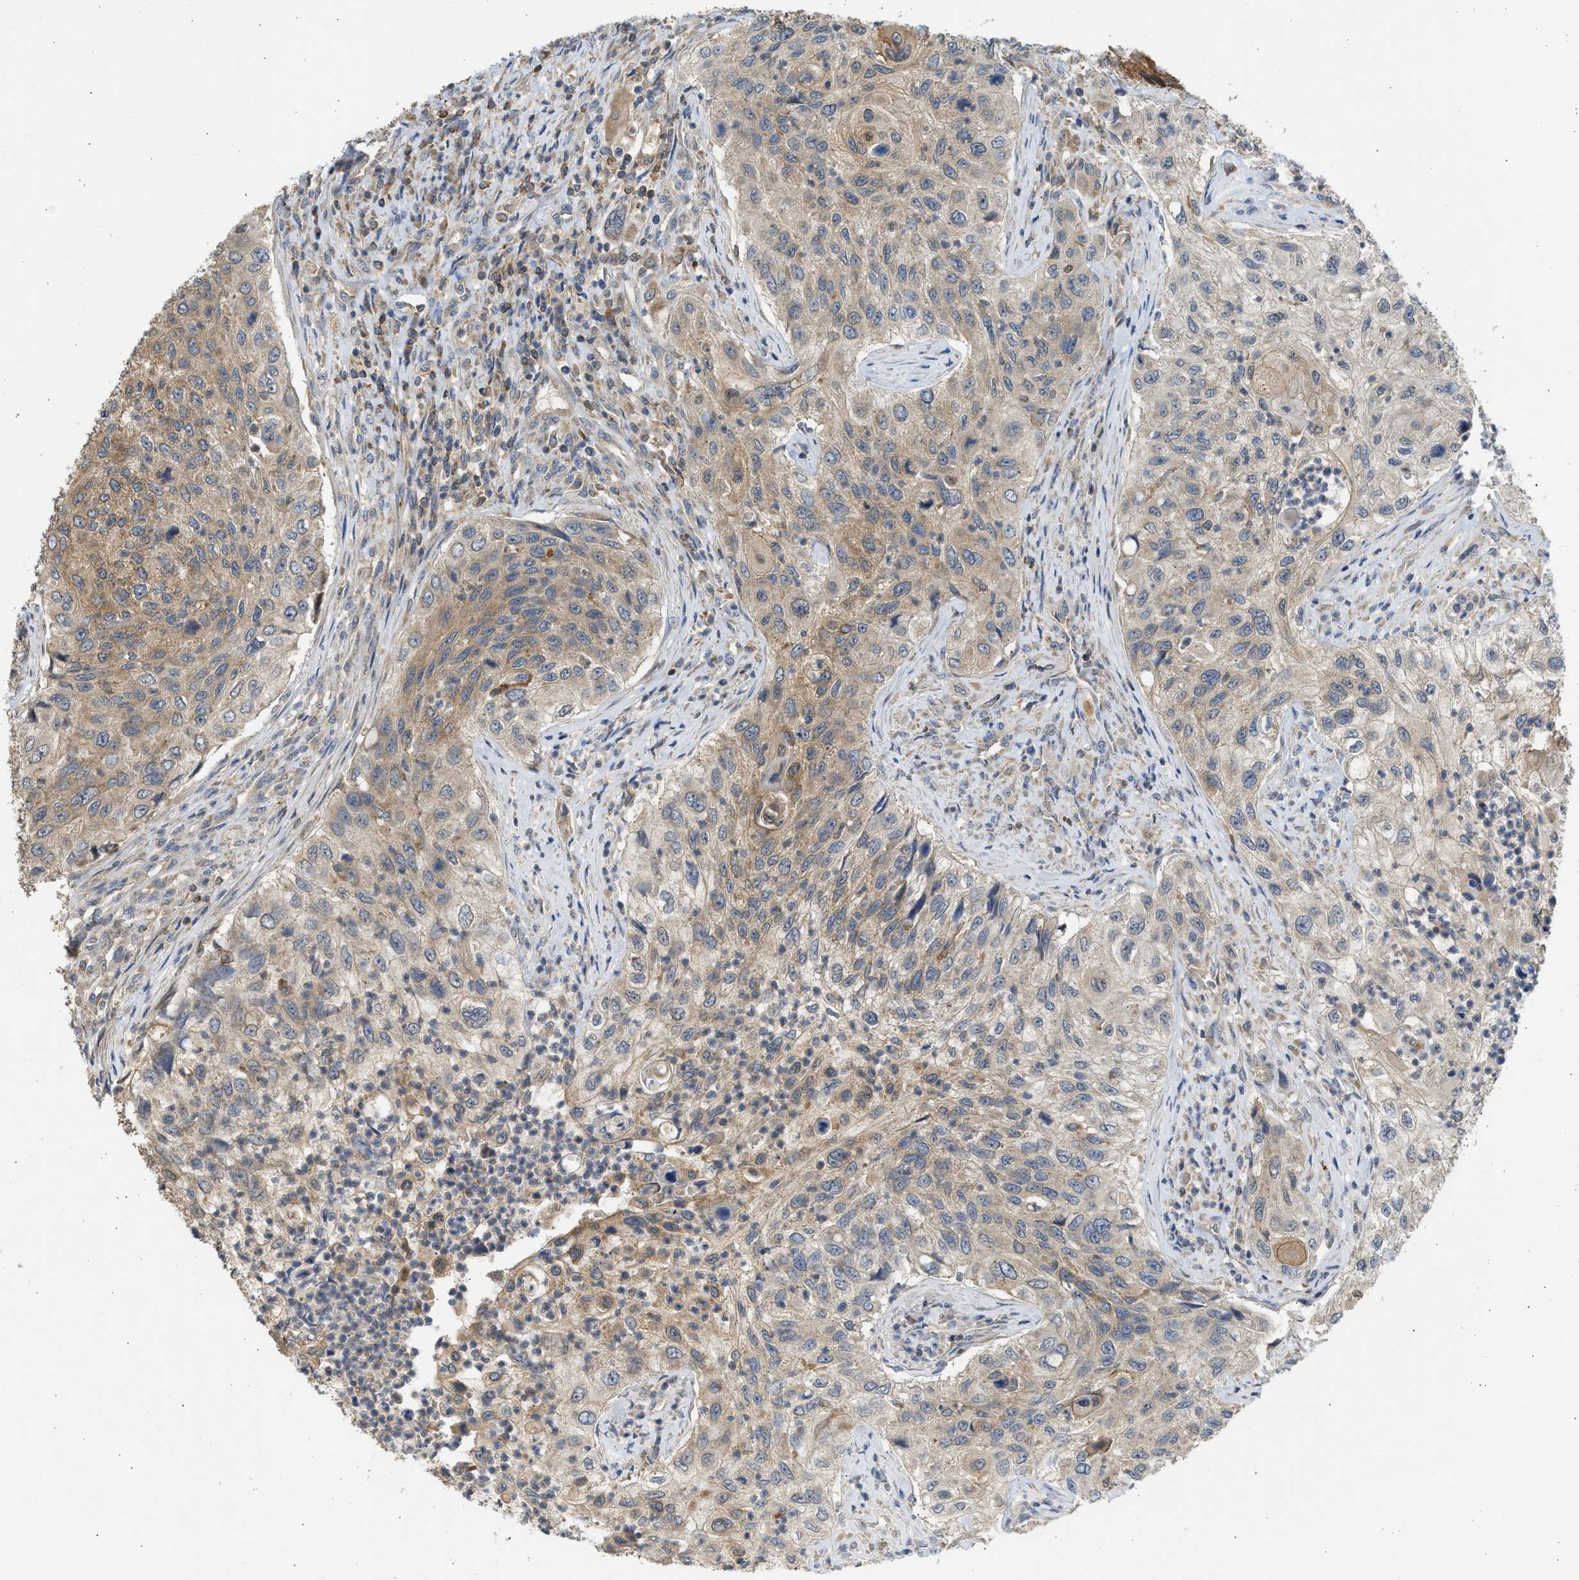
{"staining": {"intensity": "moderate", "quantity": ">75%", "location": "cytoplasmic/membranous"}, "tissue": "urothelial cancer", "cell_type": "Tumor cells", "image_type": "cancer", "snomed": [{"axis": "morphology", "description": "Urothelial carcinoma, High grade"}, {"axis": "topography", "description": "Urinary bladder"}], "caption": "A brown stain highlights moderate cytoplasmic/membranous staining of a protein in human urothelial cancer tumor cells.", "gene": "CYP1A1", "patient": {"sex": "female", "age": 60}}